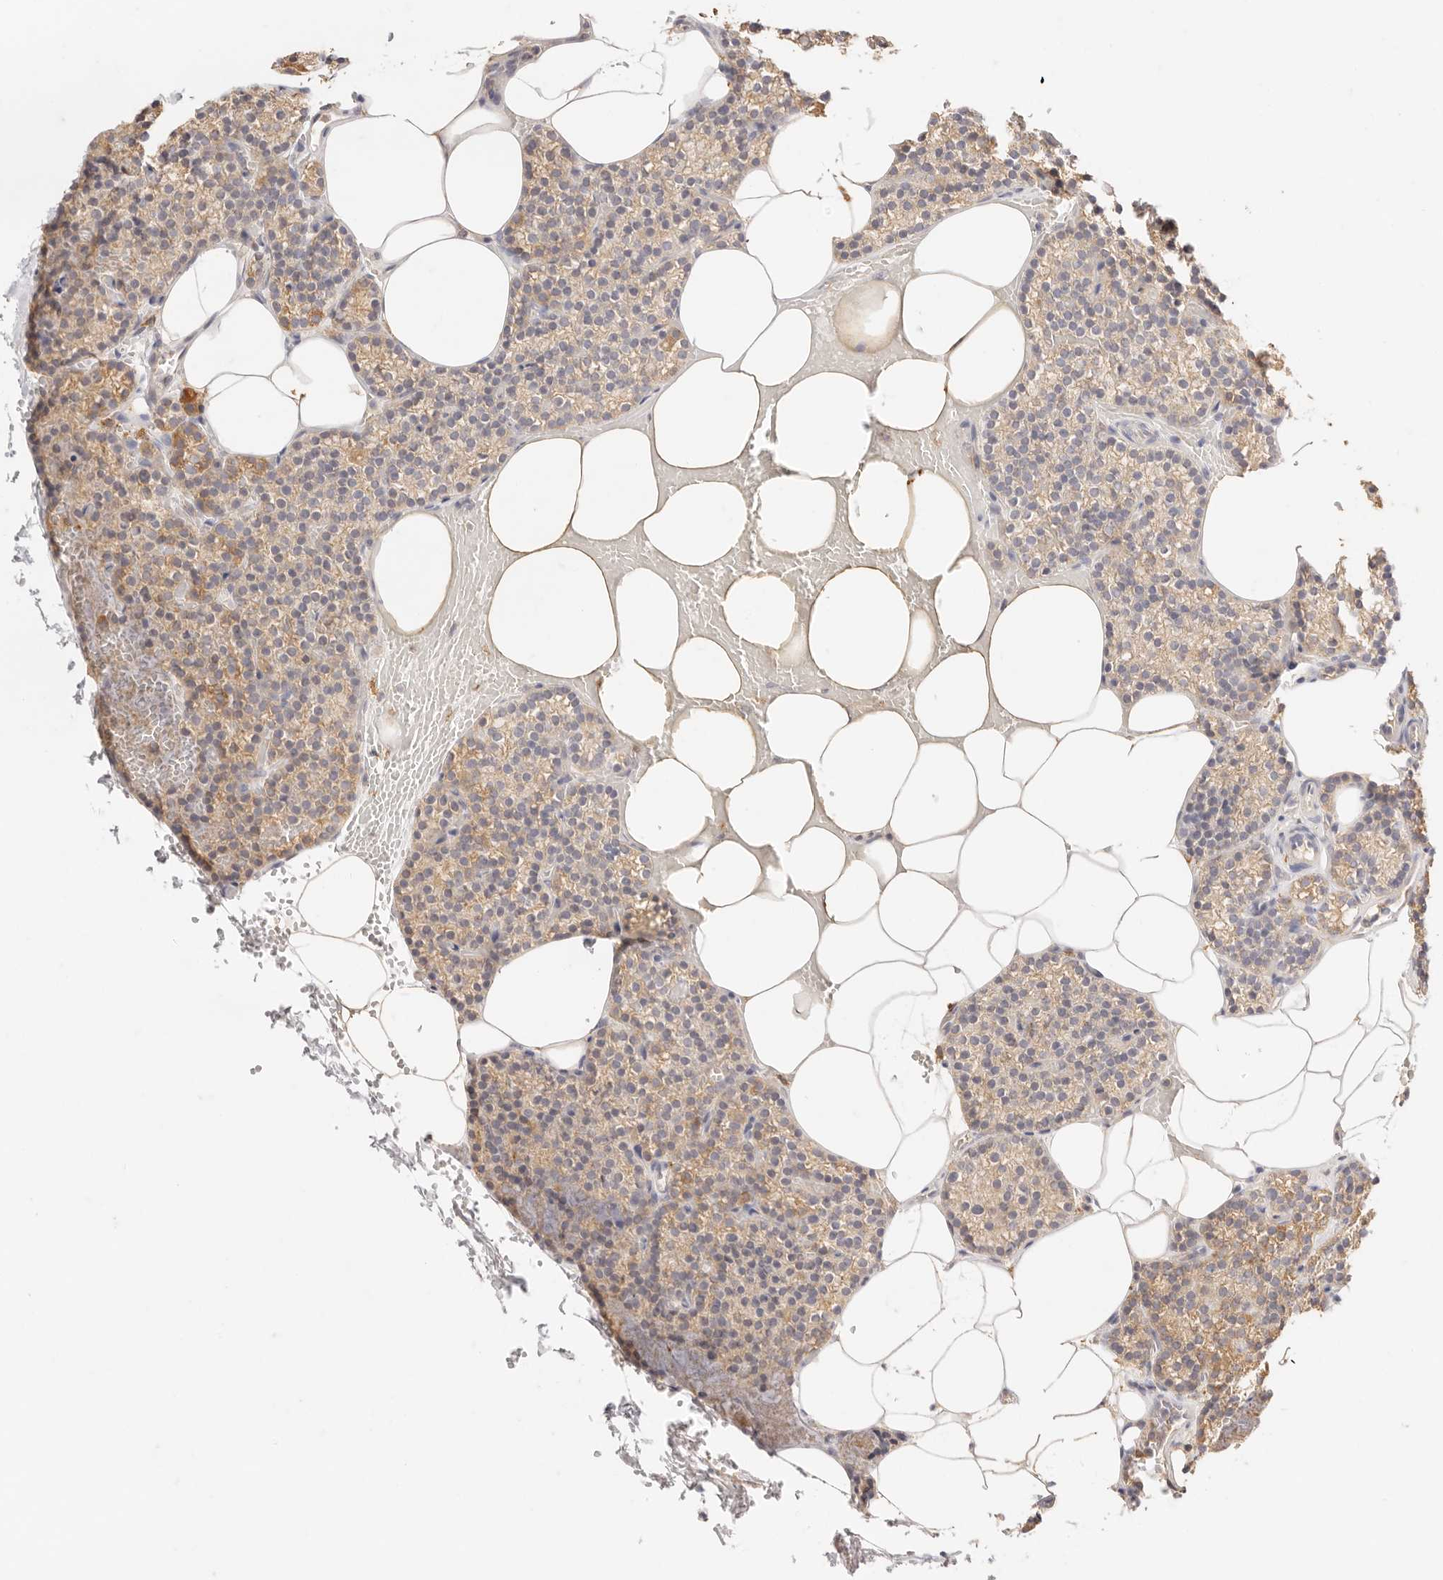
{"staining": {"intensity": "moderate", "quantity": ">75%", "location": "cytoplasmic/membranous"}, "tissue": "parathyroid gland", "cell_type": "Glandular cells", "image_type": "normal", "snomed": [{"axis": "morphology", "description": "Normal tissue, NOS"}, {"axis": "topography", "description": "Parathyroid gland"}], "caption": "The immunohistochemical stain highlights moderate cytoplasmic/membranous positivity in glandular cells of benign parathyroid gland.", "gene": "HK2", "patient": {"sex": "male", "age": 58}}